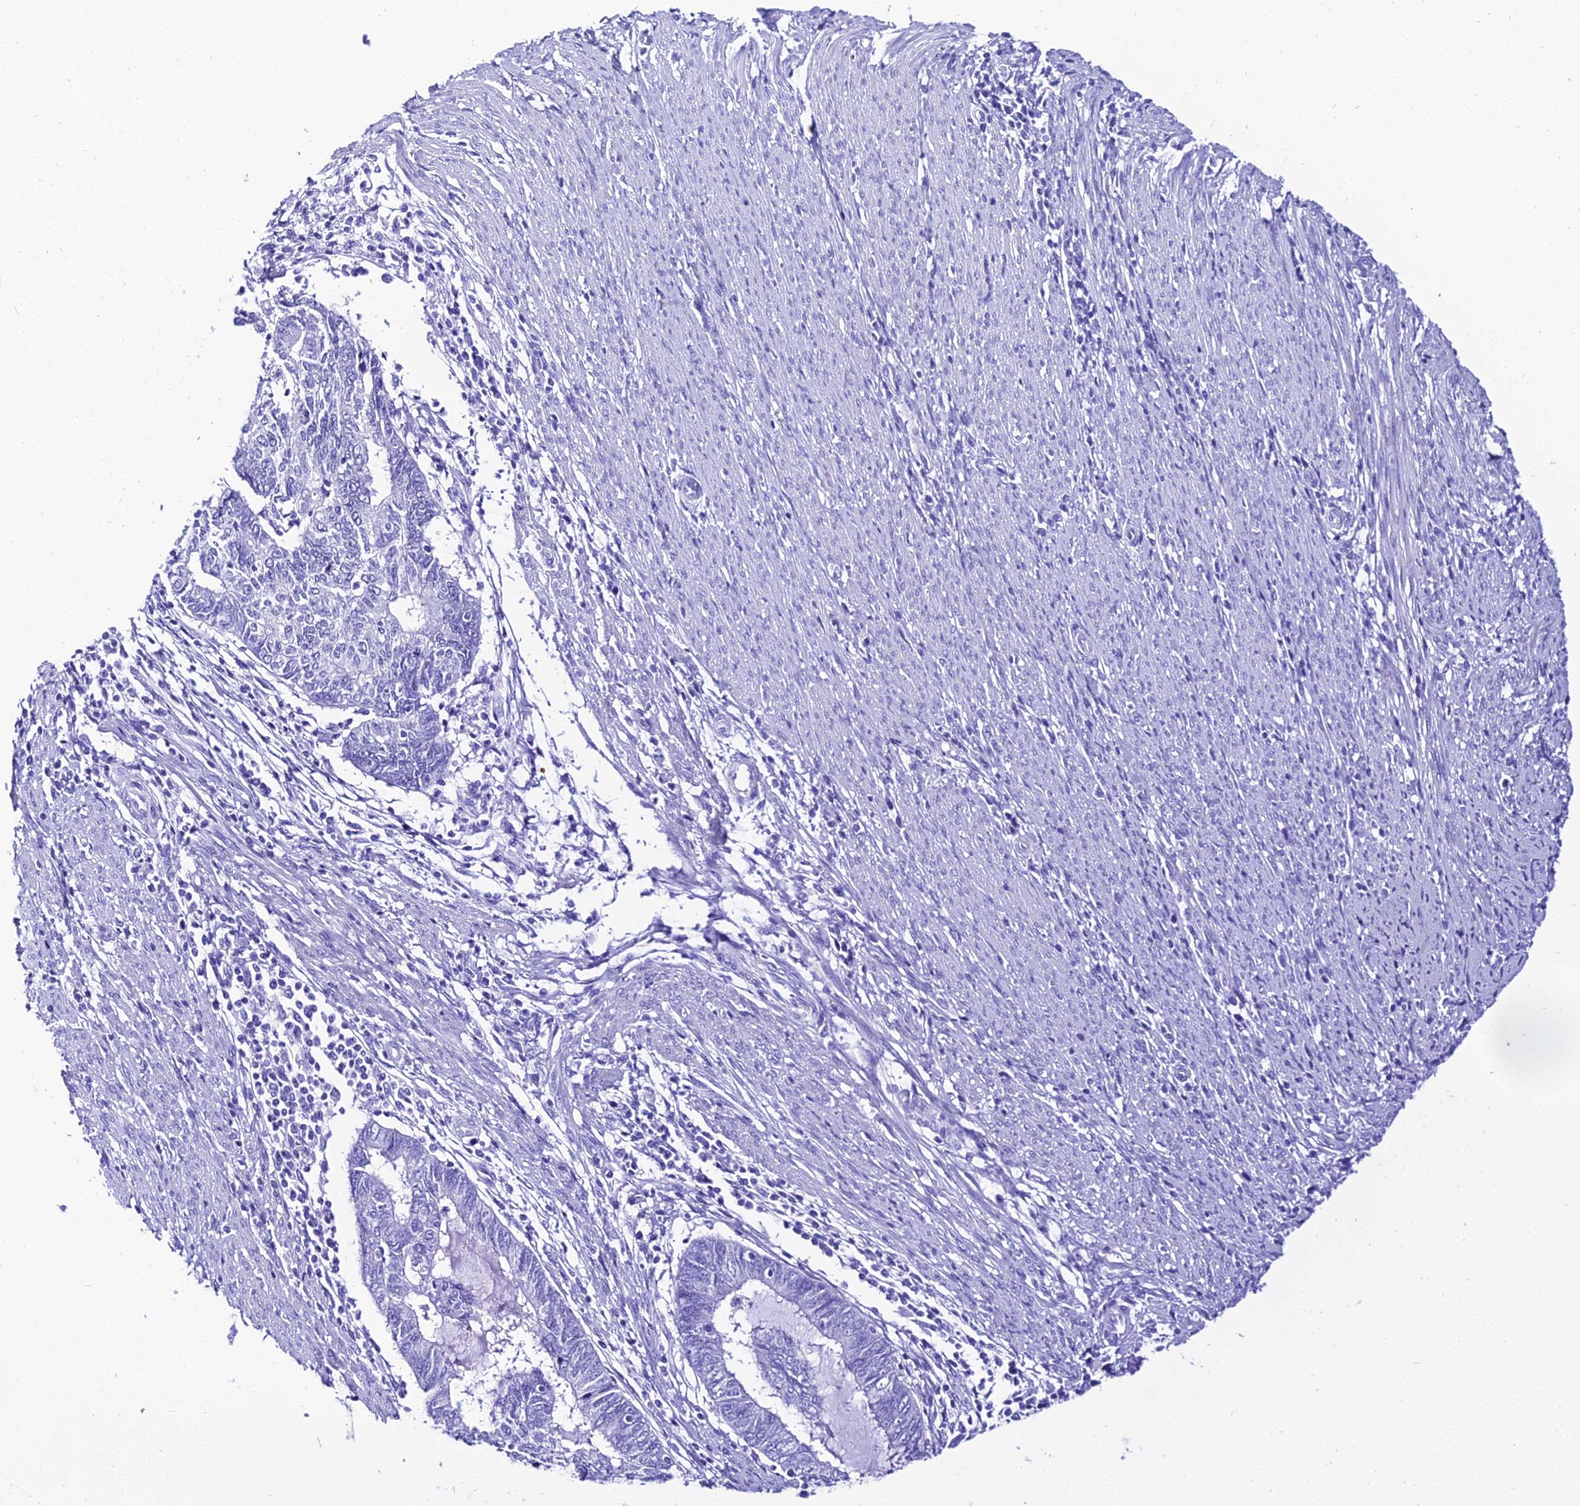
{"staining": {"intensity": "negative", "quantity": "none", "location": "none"}, "tissue": "endometrial cancer", "cell_type": "Tumor cells", "image_type": "cancer", "snomed": [{"axis": "morphology", "description": "Adenocarcinoma, NOS"}, {"axis": "topography", "description": "Uterus"}, {"axis": "topography", "description": "Endometrium"}], "caption": "Immunohistochemical staining of human endometrial cancer (adenocarcinoma) shows no significant expression in tumor cells. (Stains: DAB (3,3'-diaminobenzidine) IHC with hematoxylin counter stain, Microscopy: brightfield microscopy at high magnification).", "gene": "TRMT44", "patient": {"sex": "female", "age": 70}}